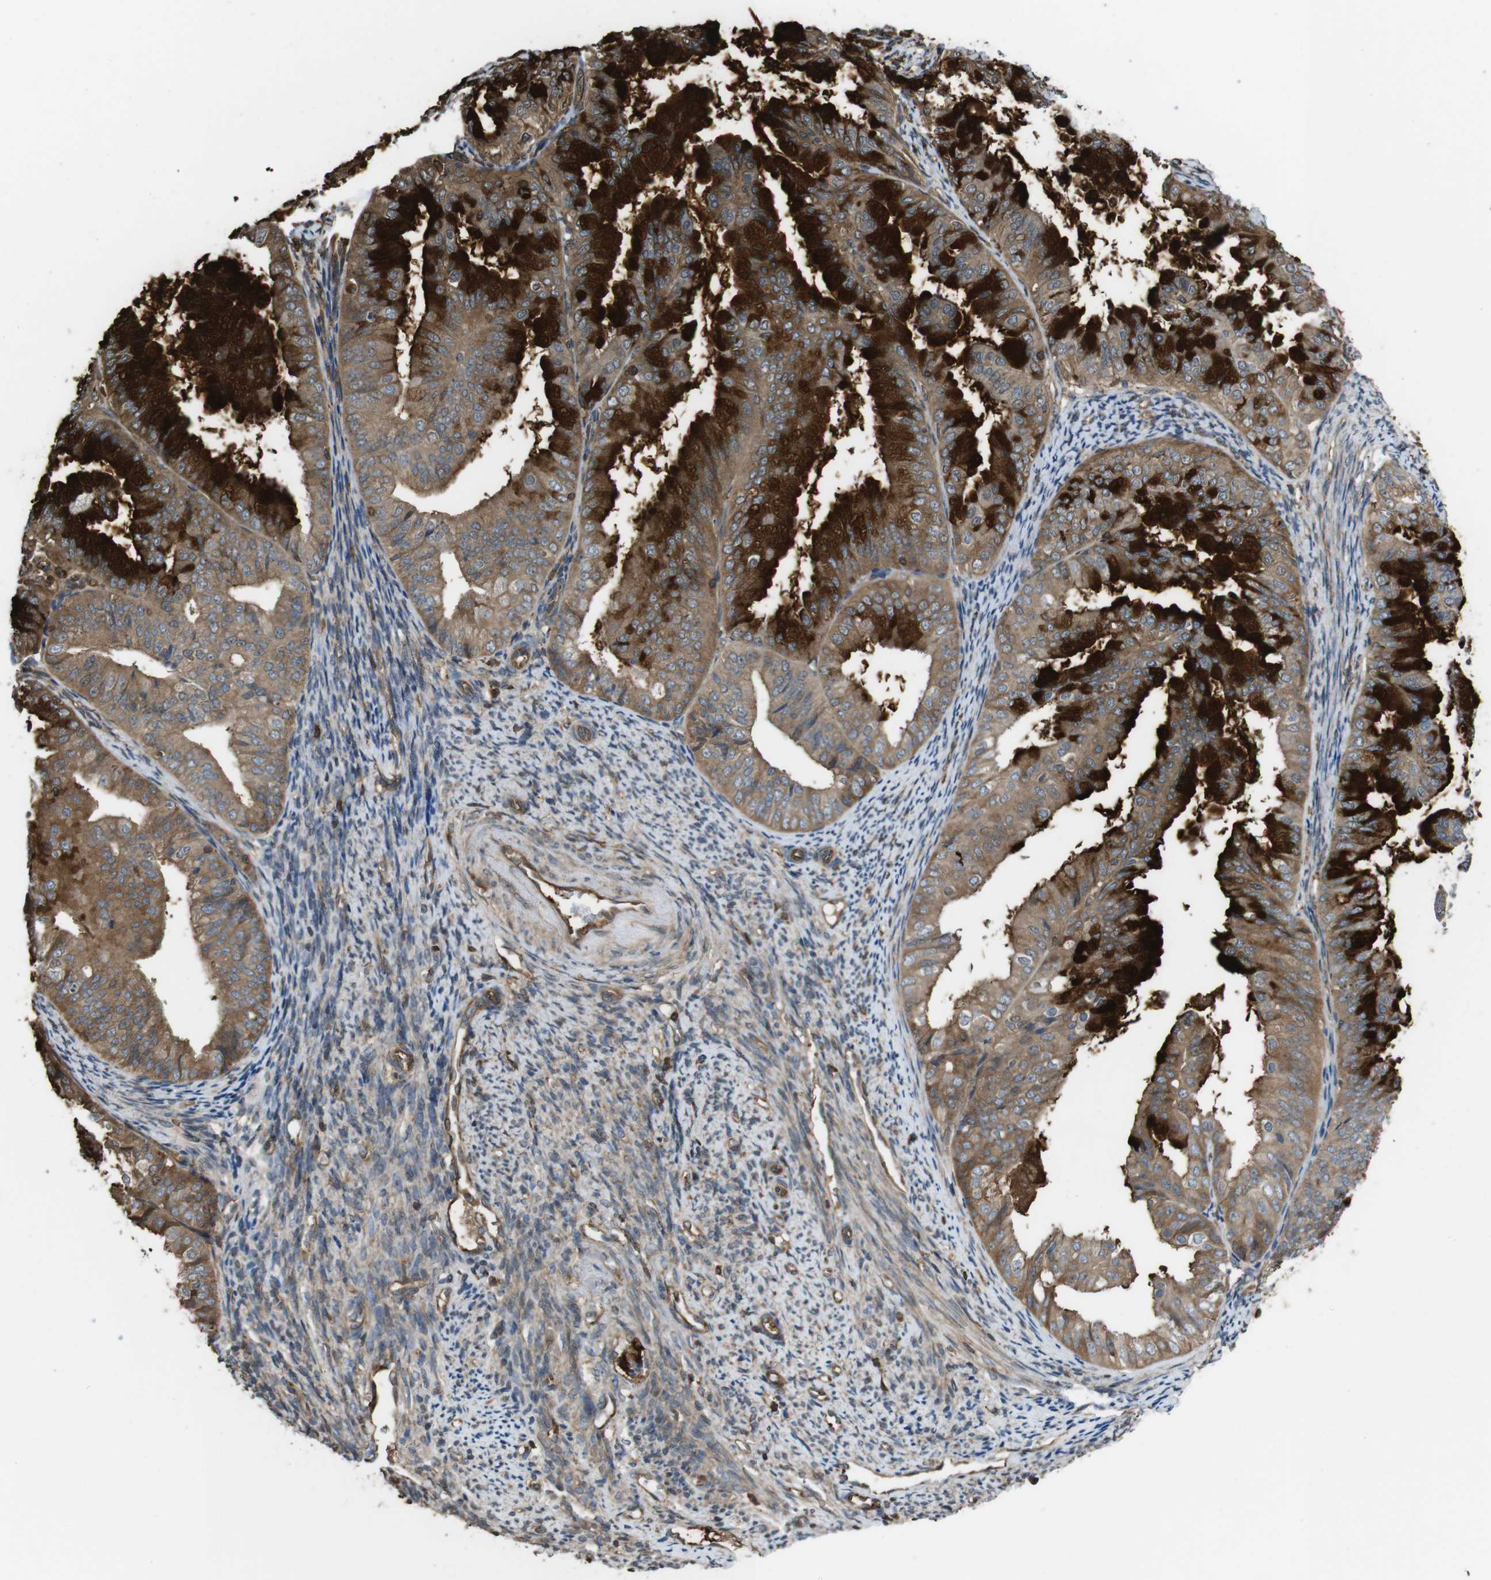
{"staining": {"intensity": "strong", "quantity": ">75%", "location": "cytoplasmic/membranous"}, "tissue": "endometrial cancer", "cell_type": "Tumor cells", "image_type": "cancer", "snomed": [{"axis": "morphology", "description": "Adenocarcinoma, NOS"}, {"axis": "topography", "description": "Endometrium"}], "caption": "A micrograph showing strong cytoplasmic/membranous staining in approximately >75% of tumor cells in endometrial adenocarcinoma, as visualized by brown immunohistochemical staining.", "gene": "ARHGDIA", "patient": {"sex": "female", "age": 63}}